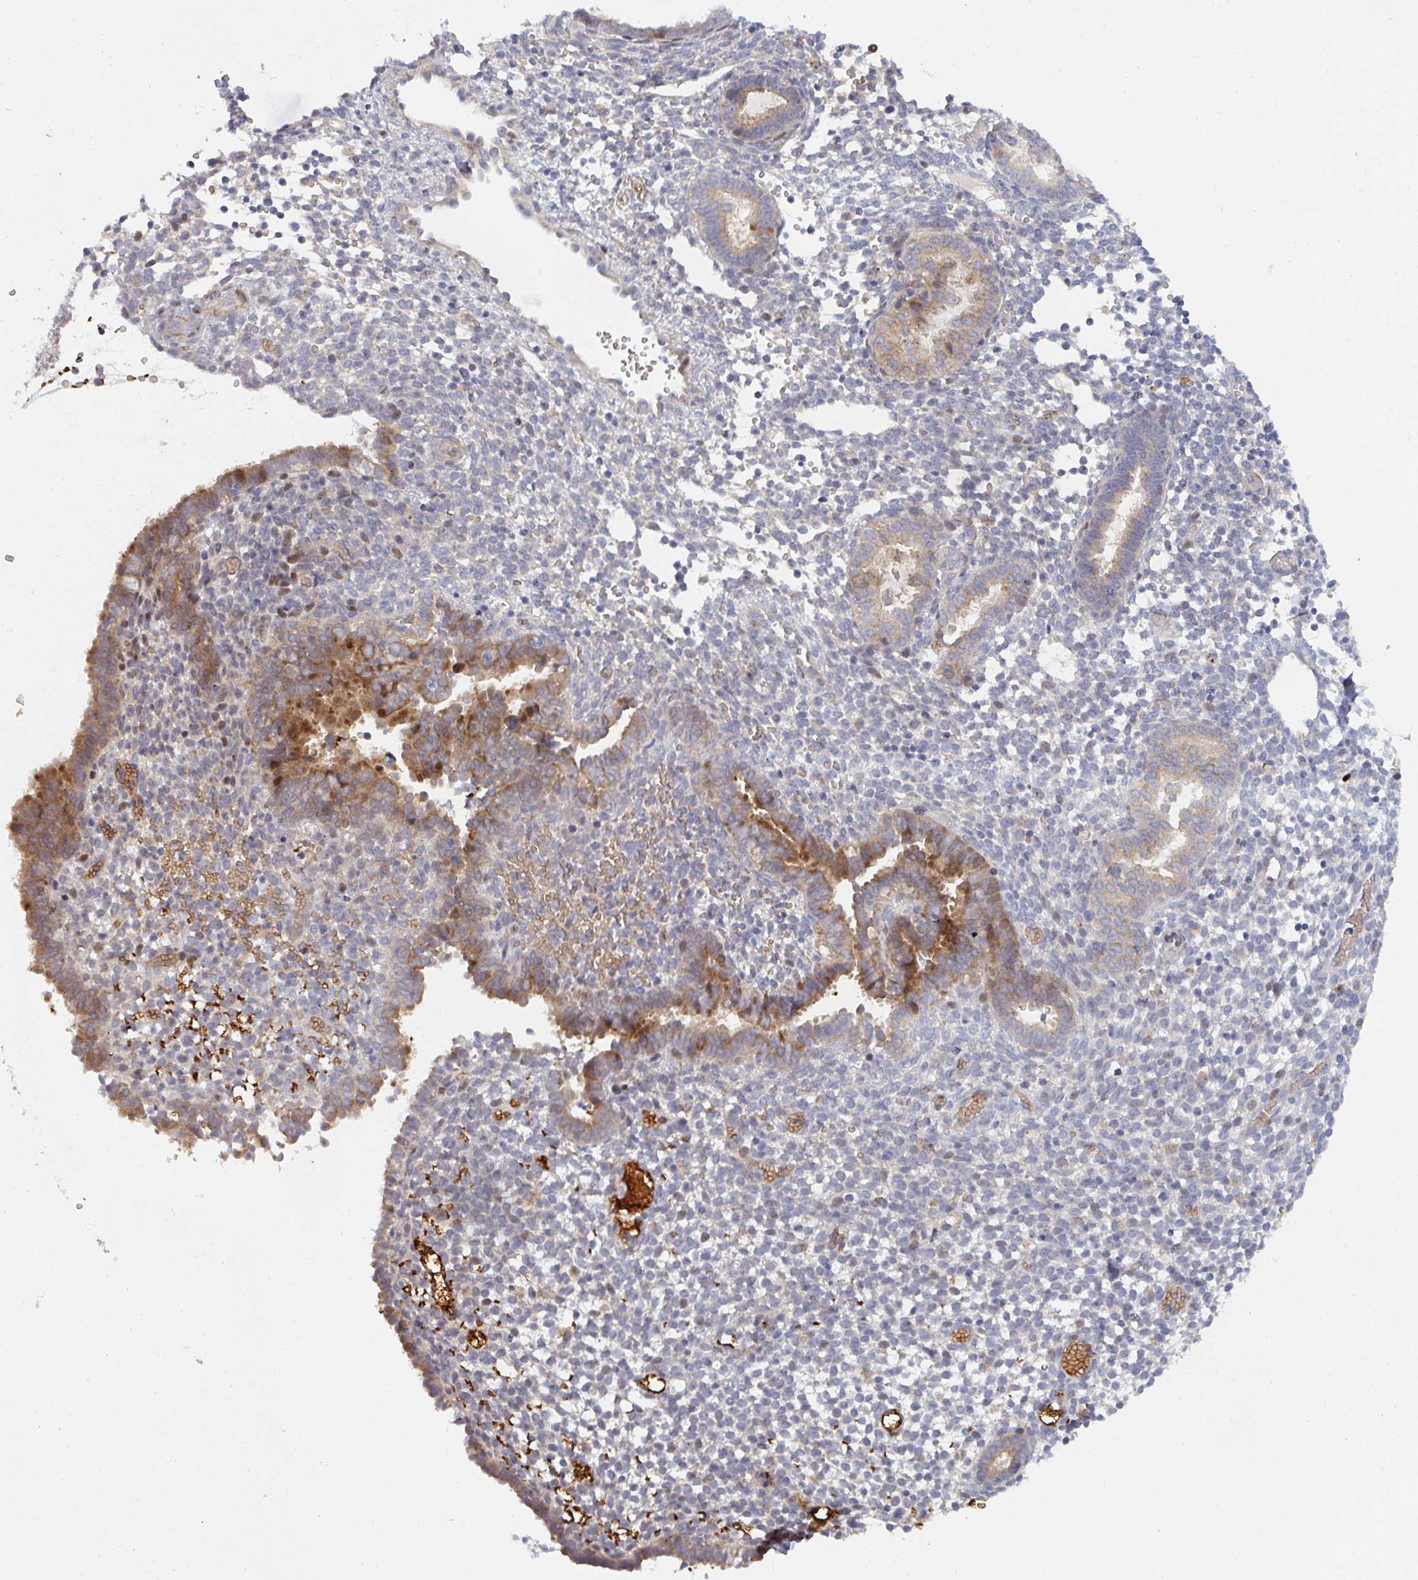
{"staining": {"intensity": "negative", "quantity": "none", "location": "none"}, "tissue": "endometrium", "cell_type": "Cells in endometrial stroma", "image_type": "normal", "snomed": [{"axis": "morphology", "description": "Normal tissue, NOS"}, {"axis": "topography", "description": "Endometrium"}], "caption": "Normal endometrium was stained to show a protein in brown. There is no significant staining in cells in endometrial stroma. (IHC, brightfield microscopy, high magnification).", "gene": "TNFSF4", "patient": {"sex": "female", "age": 36}}